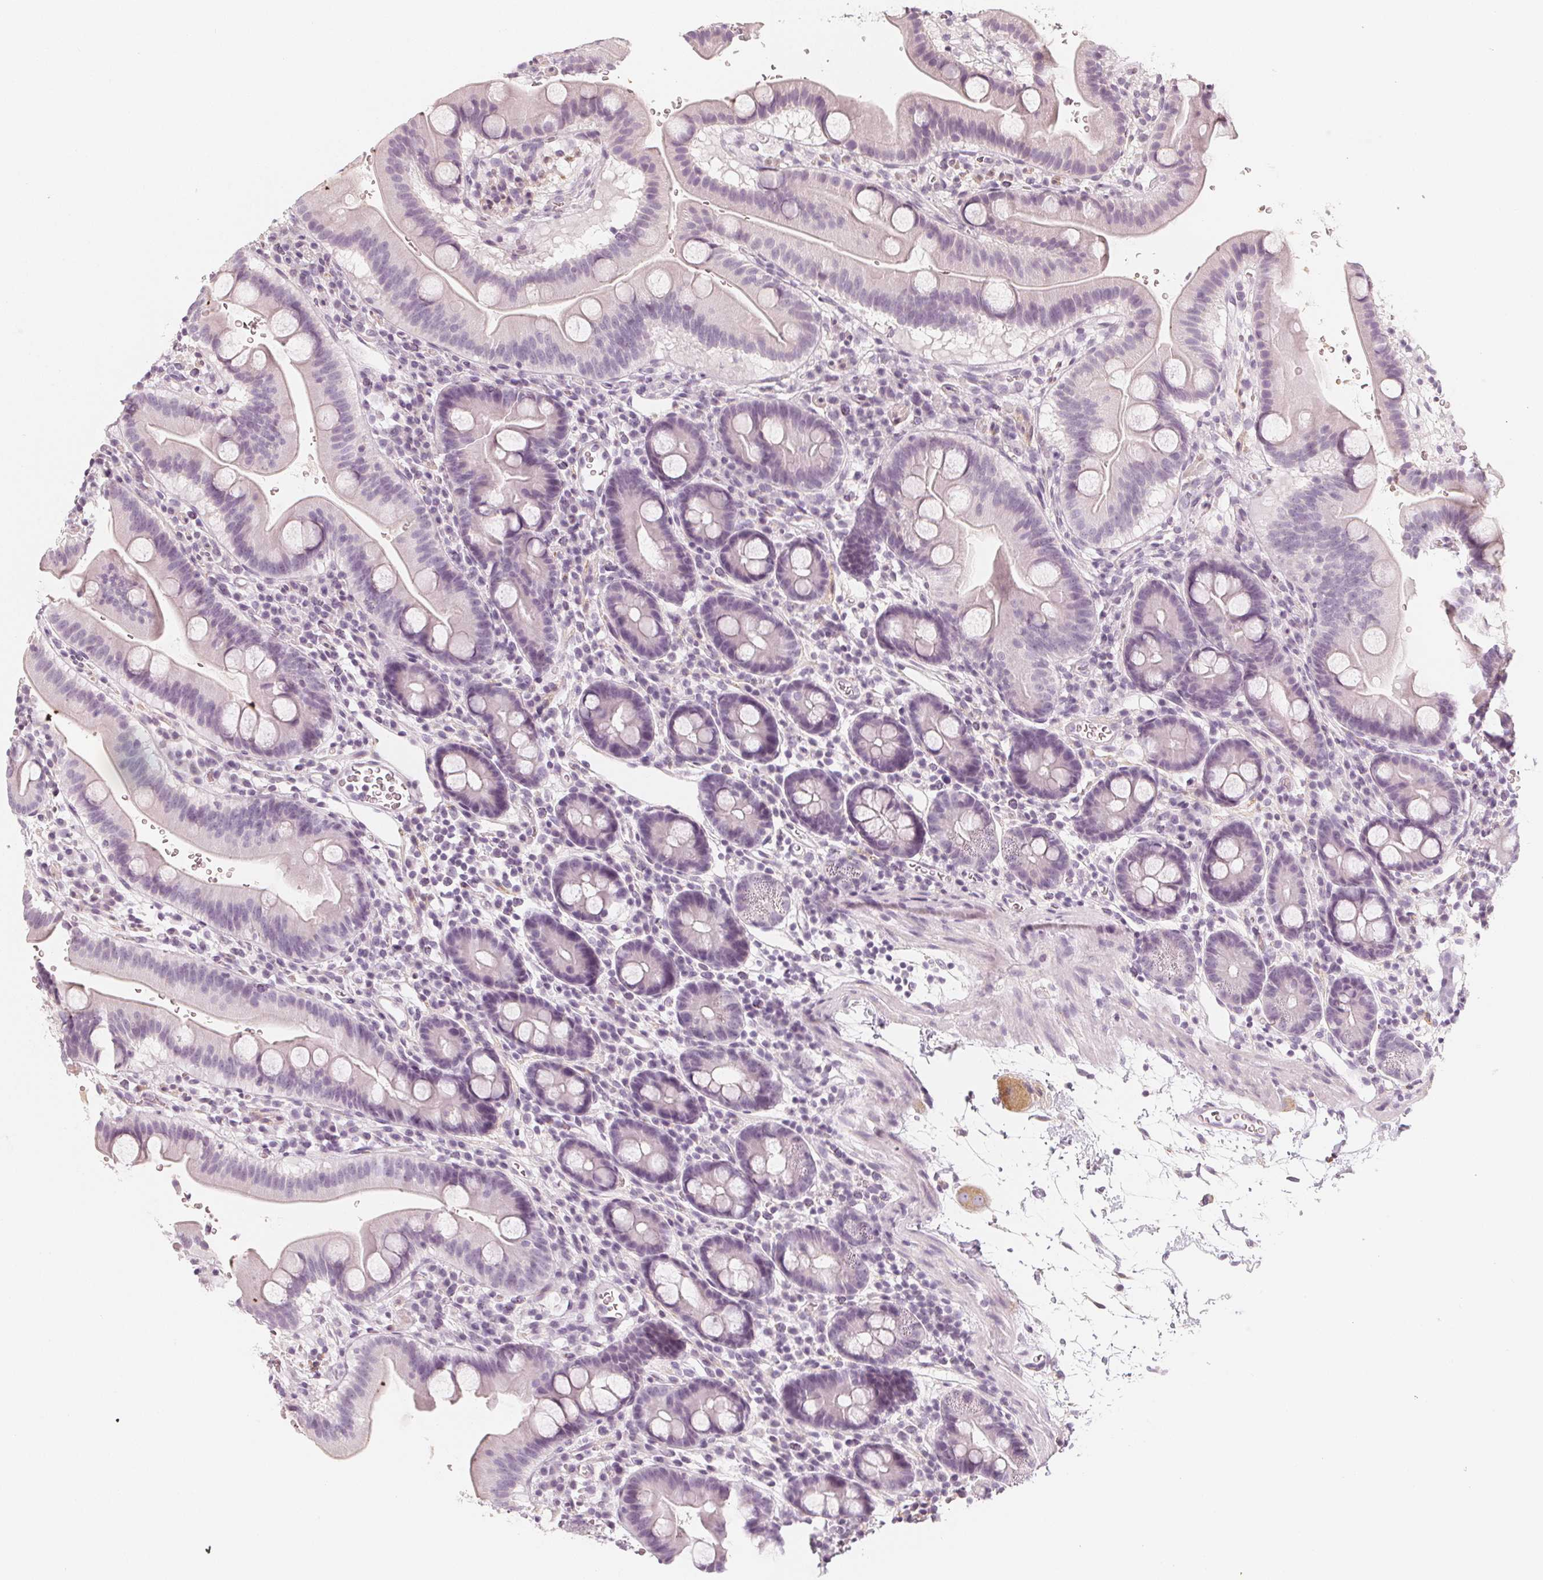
{"staining": {"intensity": "negative", "quantity": "none", "location": "none"}, "tissue": "duodenum", "cell_type": "Glandular cells", "image_type": "normal", "snomed": [{"axis": "morphology", "description": "Normal tissue, NOS"}, {"axis": "topography", "description": "Duodenum"}], "caption": "Immunohistochemistry histopathology image of normal duodenum: duodenum stained with DAB (3,3'-diaminobenzidine) reveals no significant protein staining in glandular cells.", "gene": "MAP1A", "patient": {"sex": "male", "age": 59}}